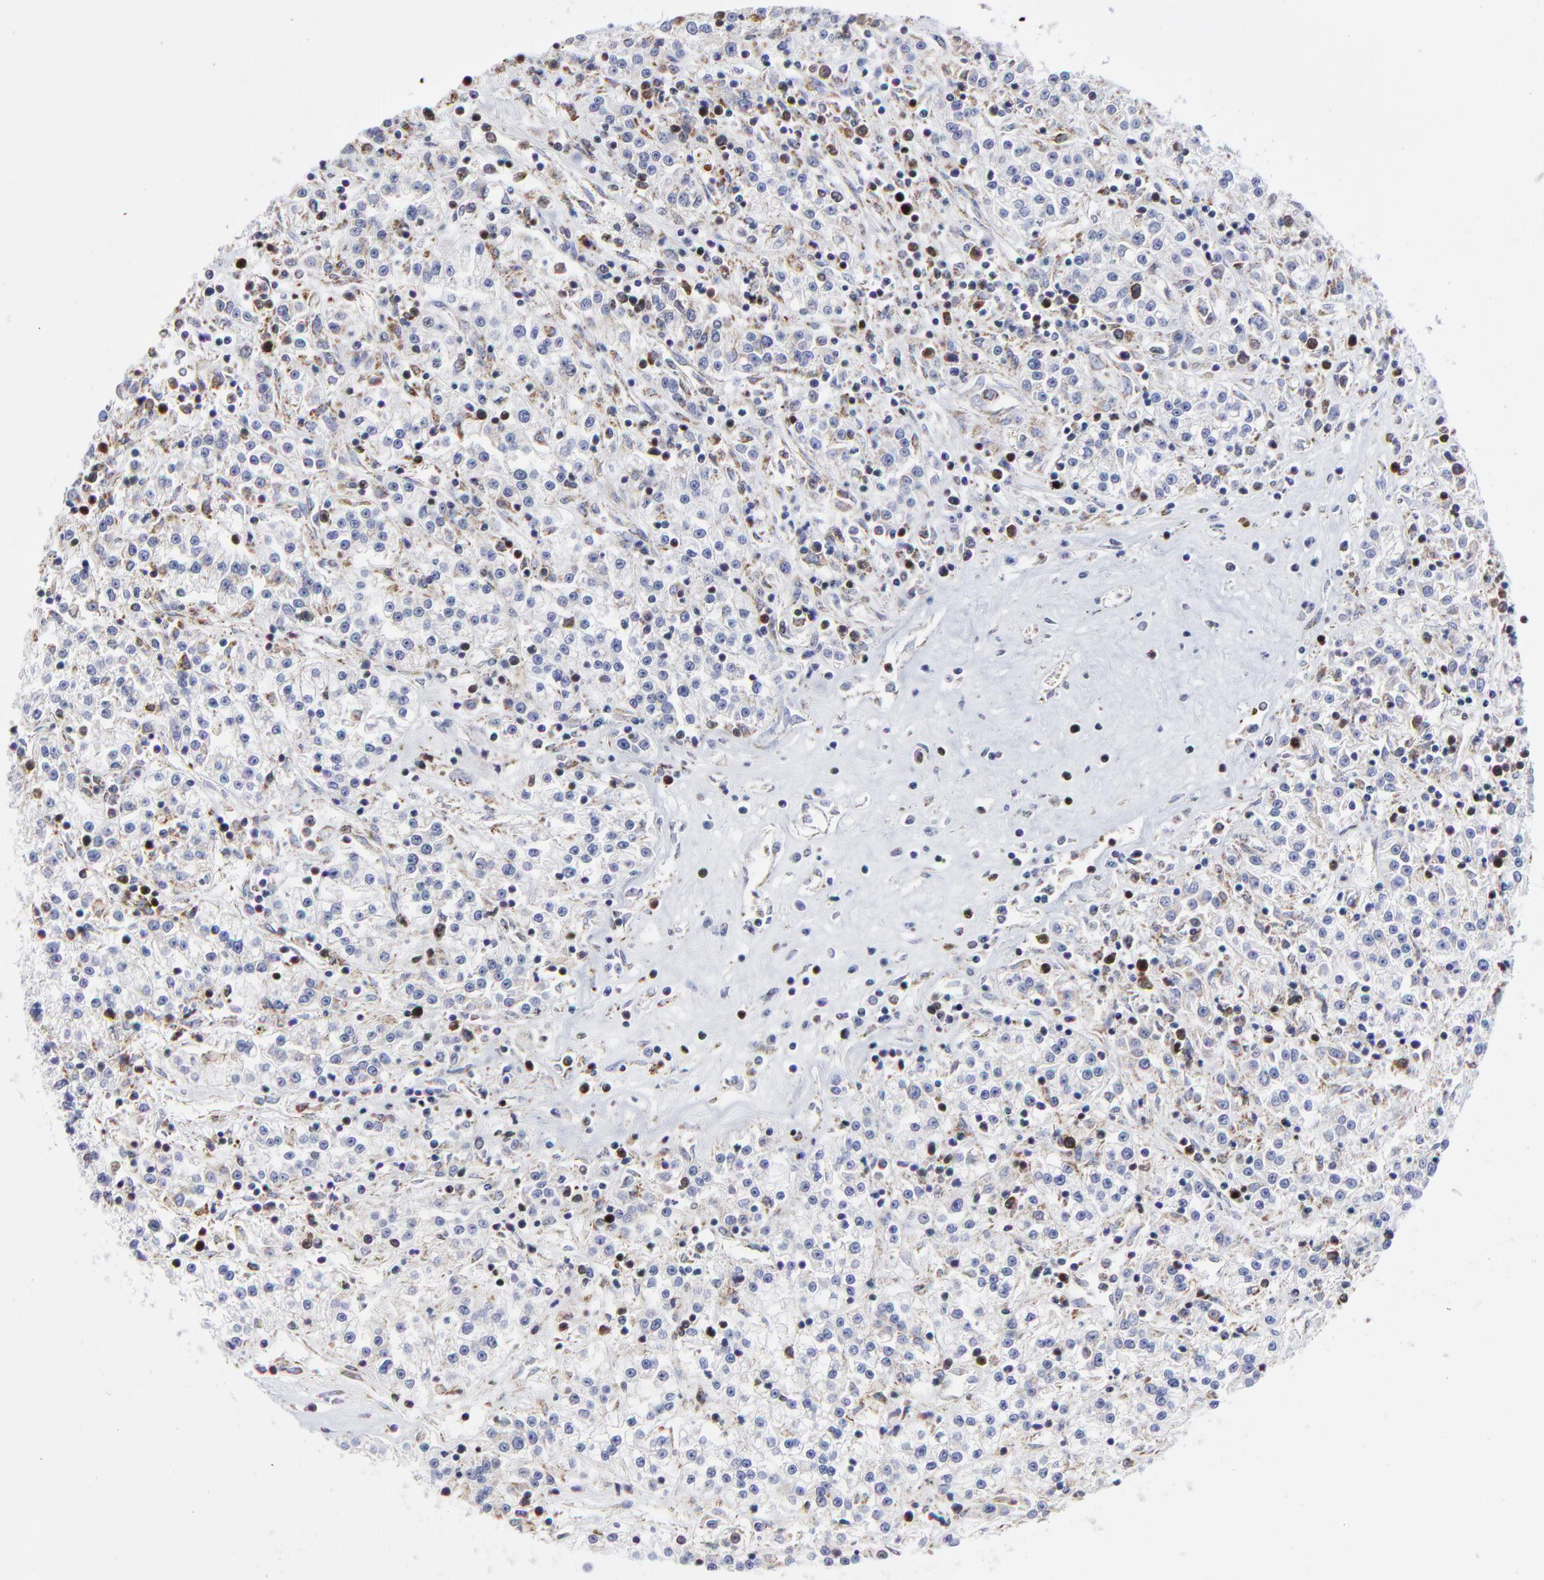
{"staining": {"intensity": "moderate", "quantity": "<25%", "location": "nuclear"}, "tissue": "renal cancer", "cell_type": "Tumor cells", "image_type": "cancer", "snomed": [{"axis": "morphology", "description": "Adenocarcinoma, NOS"}, {"axis": "topography", "description": "Kidney"}], "caption": "Renal cancer stained with a brown dye exhibits moderate nuclear positive positivity in about <25% of tumor cells.", "gene": "NCAPH", "patient": {"sex": "female", "age": 76}}